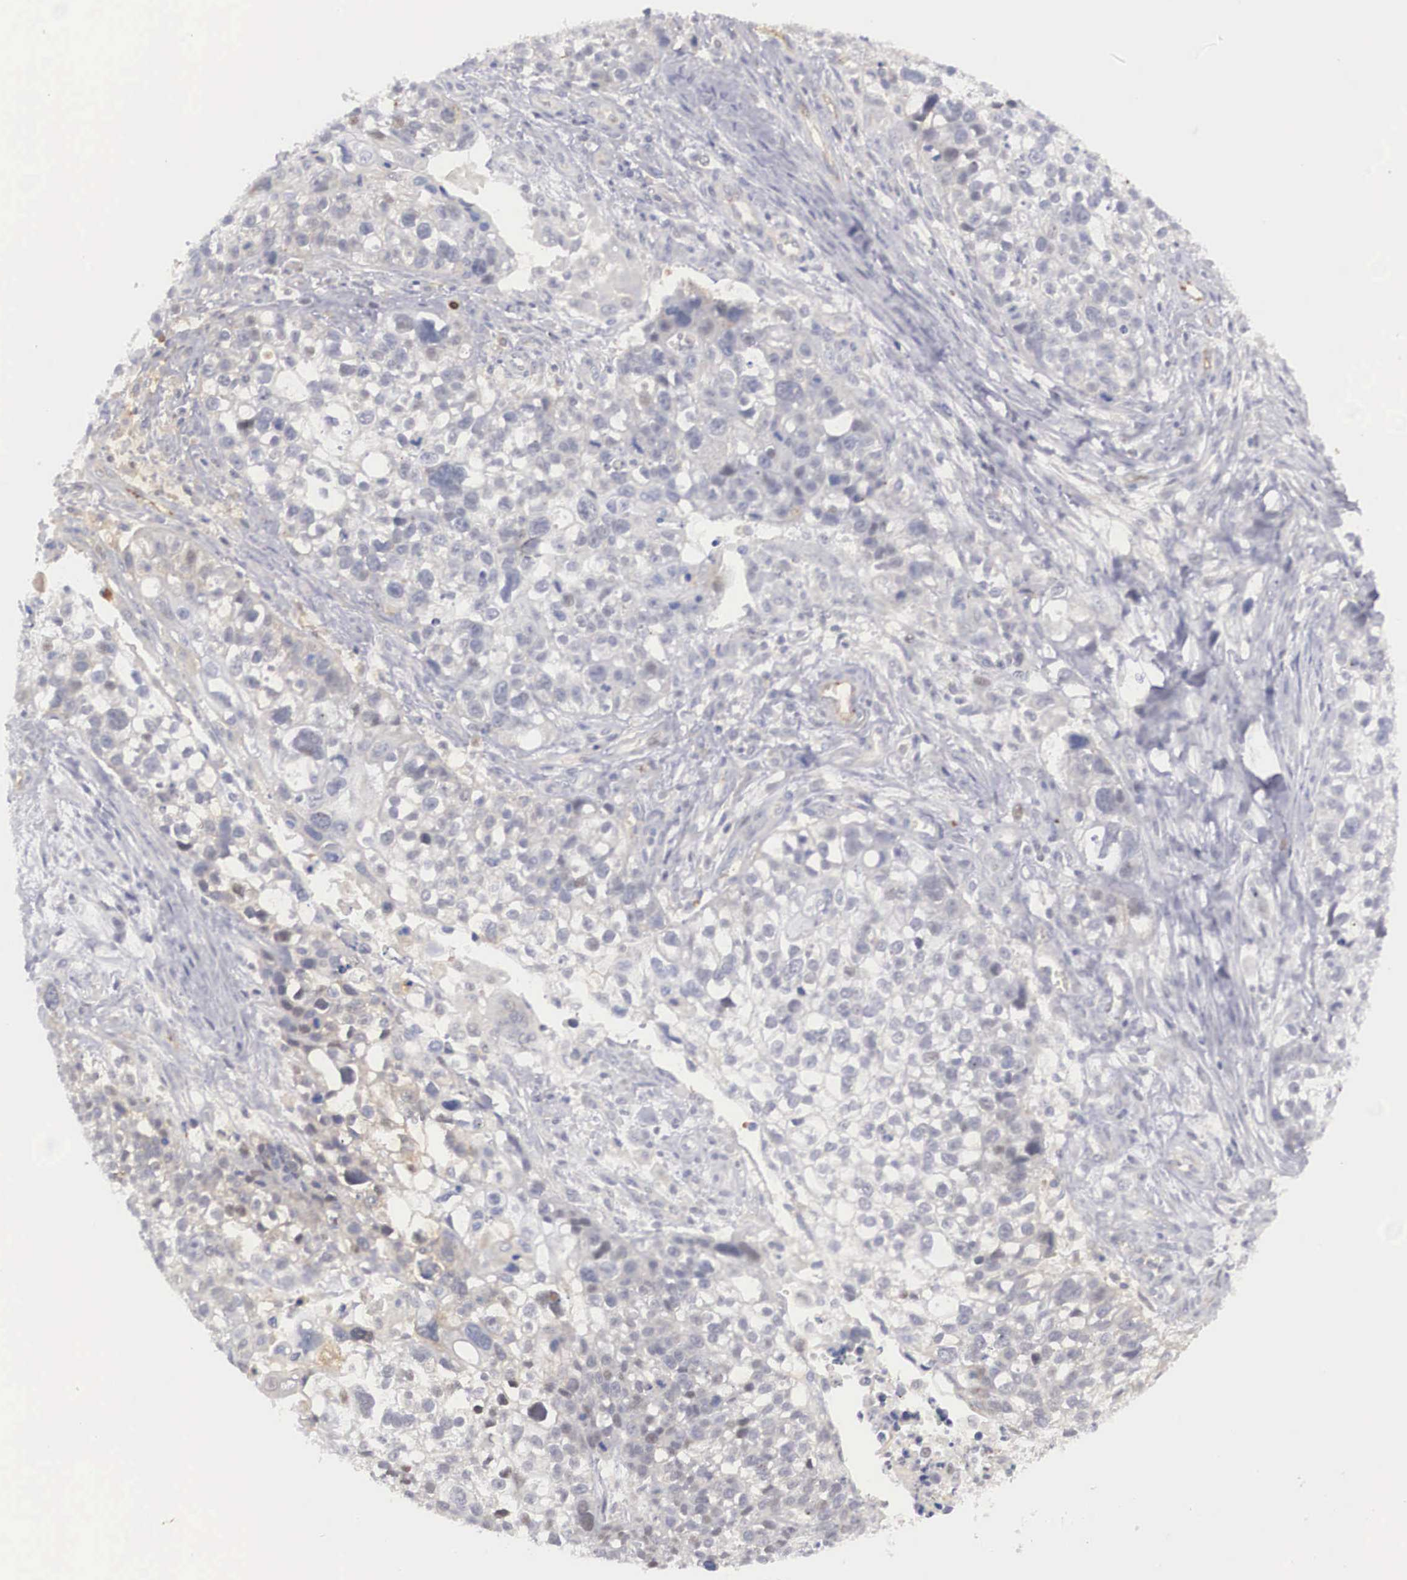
{"staining": {"intensity": "weak", "quantity": "<25%", "location": "nuclear"}, "tissue": "lung cancer", "cell_type": "Tumor cells", "image_type": "cancer", "snomed": [{"axis": "morphology", "description": "Squamous cell carcinoma, NOS"}, {"axis": "topography", "description": "Lymph node"}, {"axis": "topography", "description": "Lung"}], "caption": "Tumor cells are negative for protein expression in human lung cancer (squamous cell carcinoma). (DAB (3,3'-diaminobenzidine) immunohistochemistry (IHC) with hematoxylin counter stain).", "gene": "RBPJ", "patient": {"sex": "male", "age": 74}}